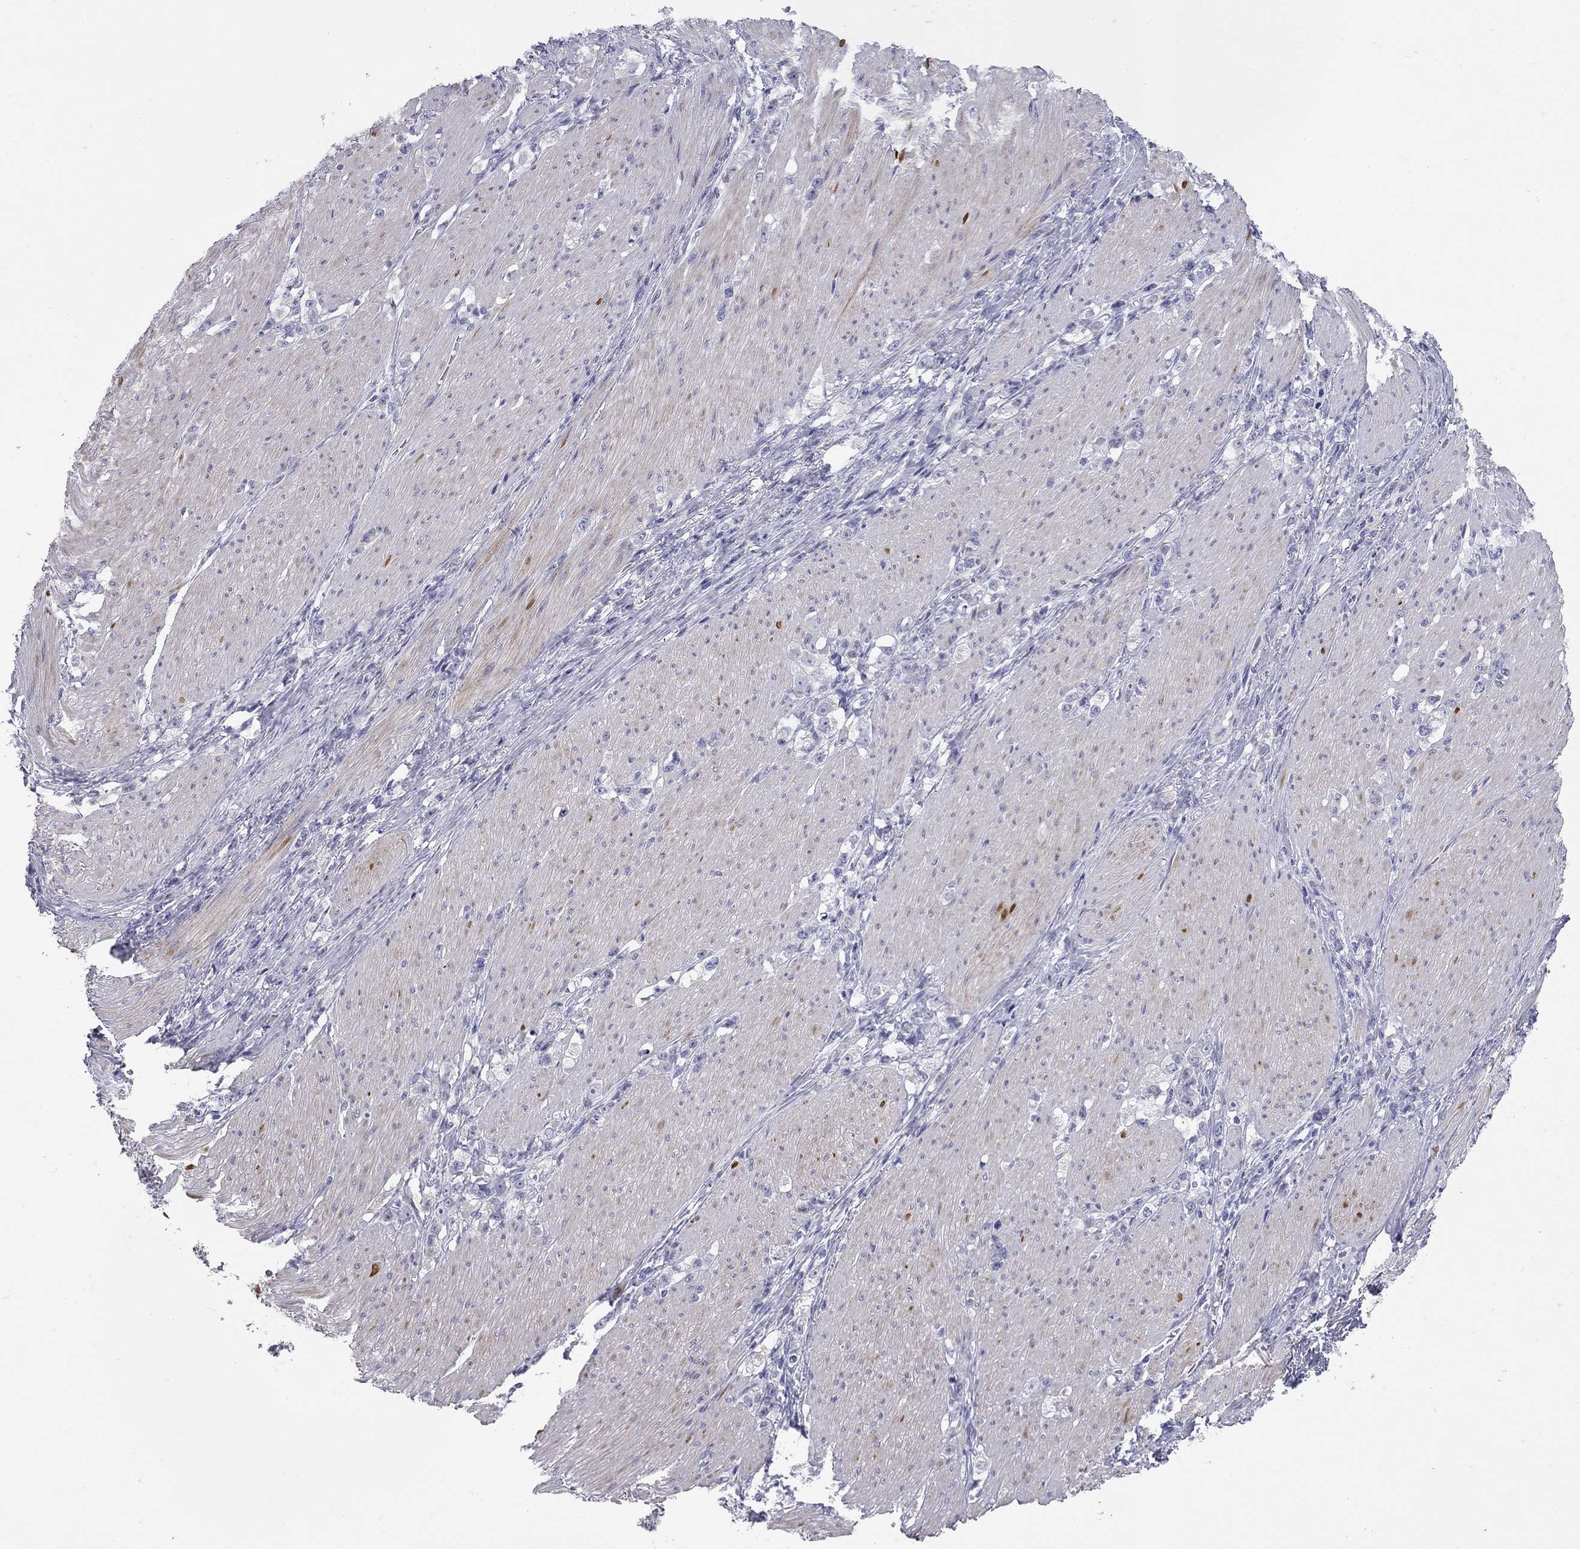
{"staining": {"intensity": "negative", "quantity": "none", "location": "none"}, "tissue": "stomach cancer", "cell_type": "Tumor cells", "image_type": "cancer", "snomed": [{"axis": "morphology", "description": "Adenocarcinoma, NOS"}, {"axis": "topography", "description": "Stomach, lower"}], "caption": "Stomach adenocarcinoma was stained to show a protein in brown. There is no significant staining in tumor cells.", "gene": "C8orf88", "patient": {"sex": "male", "age": 88}}